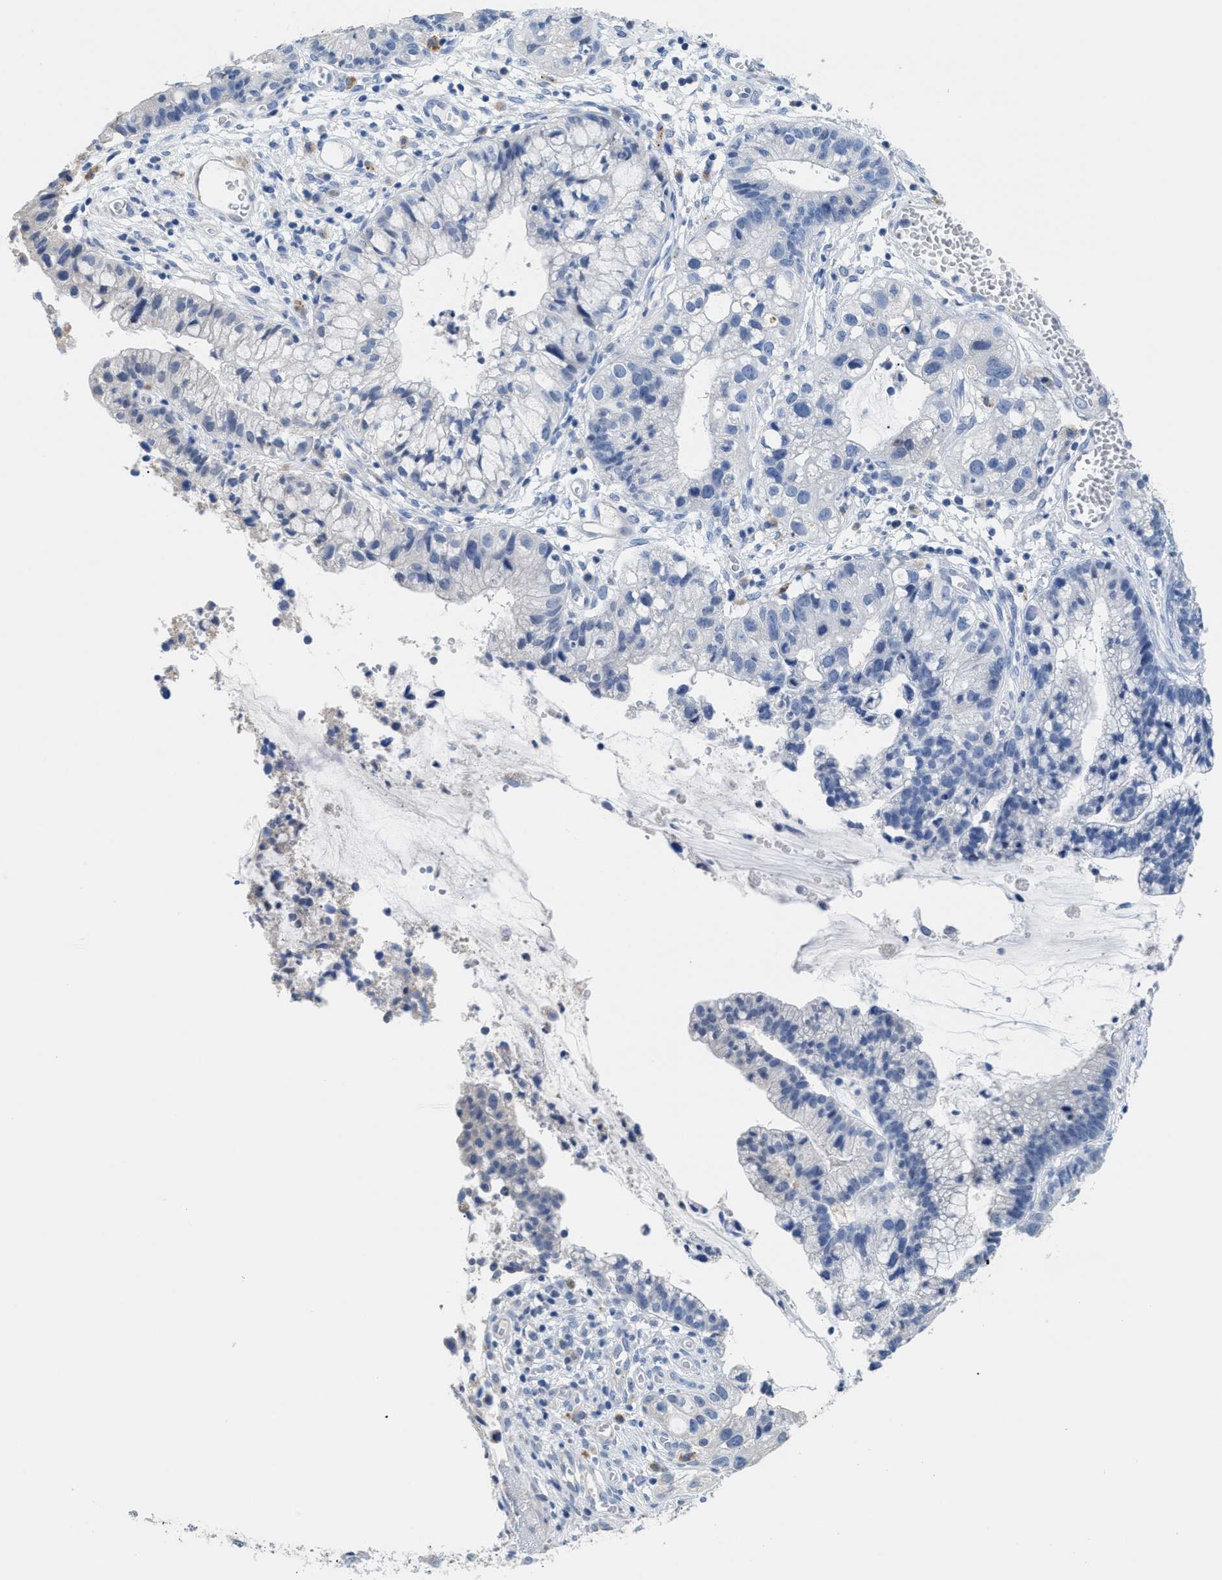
{"staining": {"intensity": "negative", "quantity": "none", "location": "none"}, "tissue": "cervical cancer", "cell_type": "Tumor cells", "image_type": "cancer", "snomed": [{"axis": "morphology", "description": "Adenocarcinoma, NOS"}, {"axis": "topography", "description": "Cervix"}], "caption": "Immunohistochemistry image of cervical adenocarcinoma stained for a protein (brown), which exhibits no expression in tumor cells.", "gene": "APOBEC2", "patient": {"sex": "female", "age": 44}}